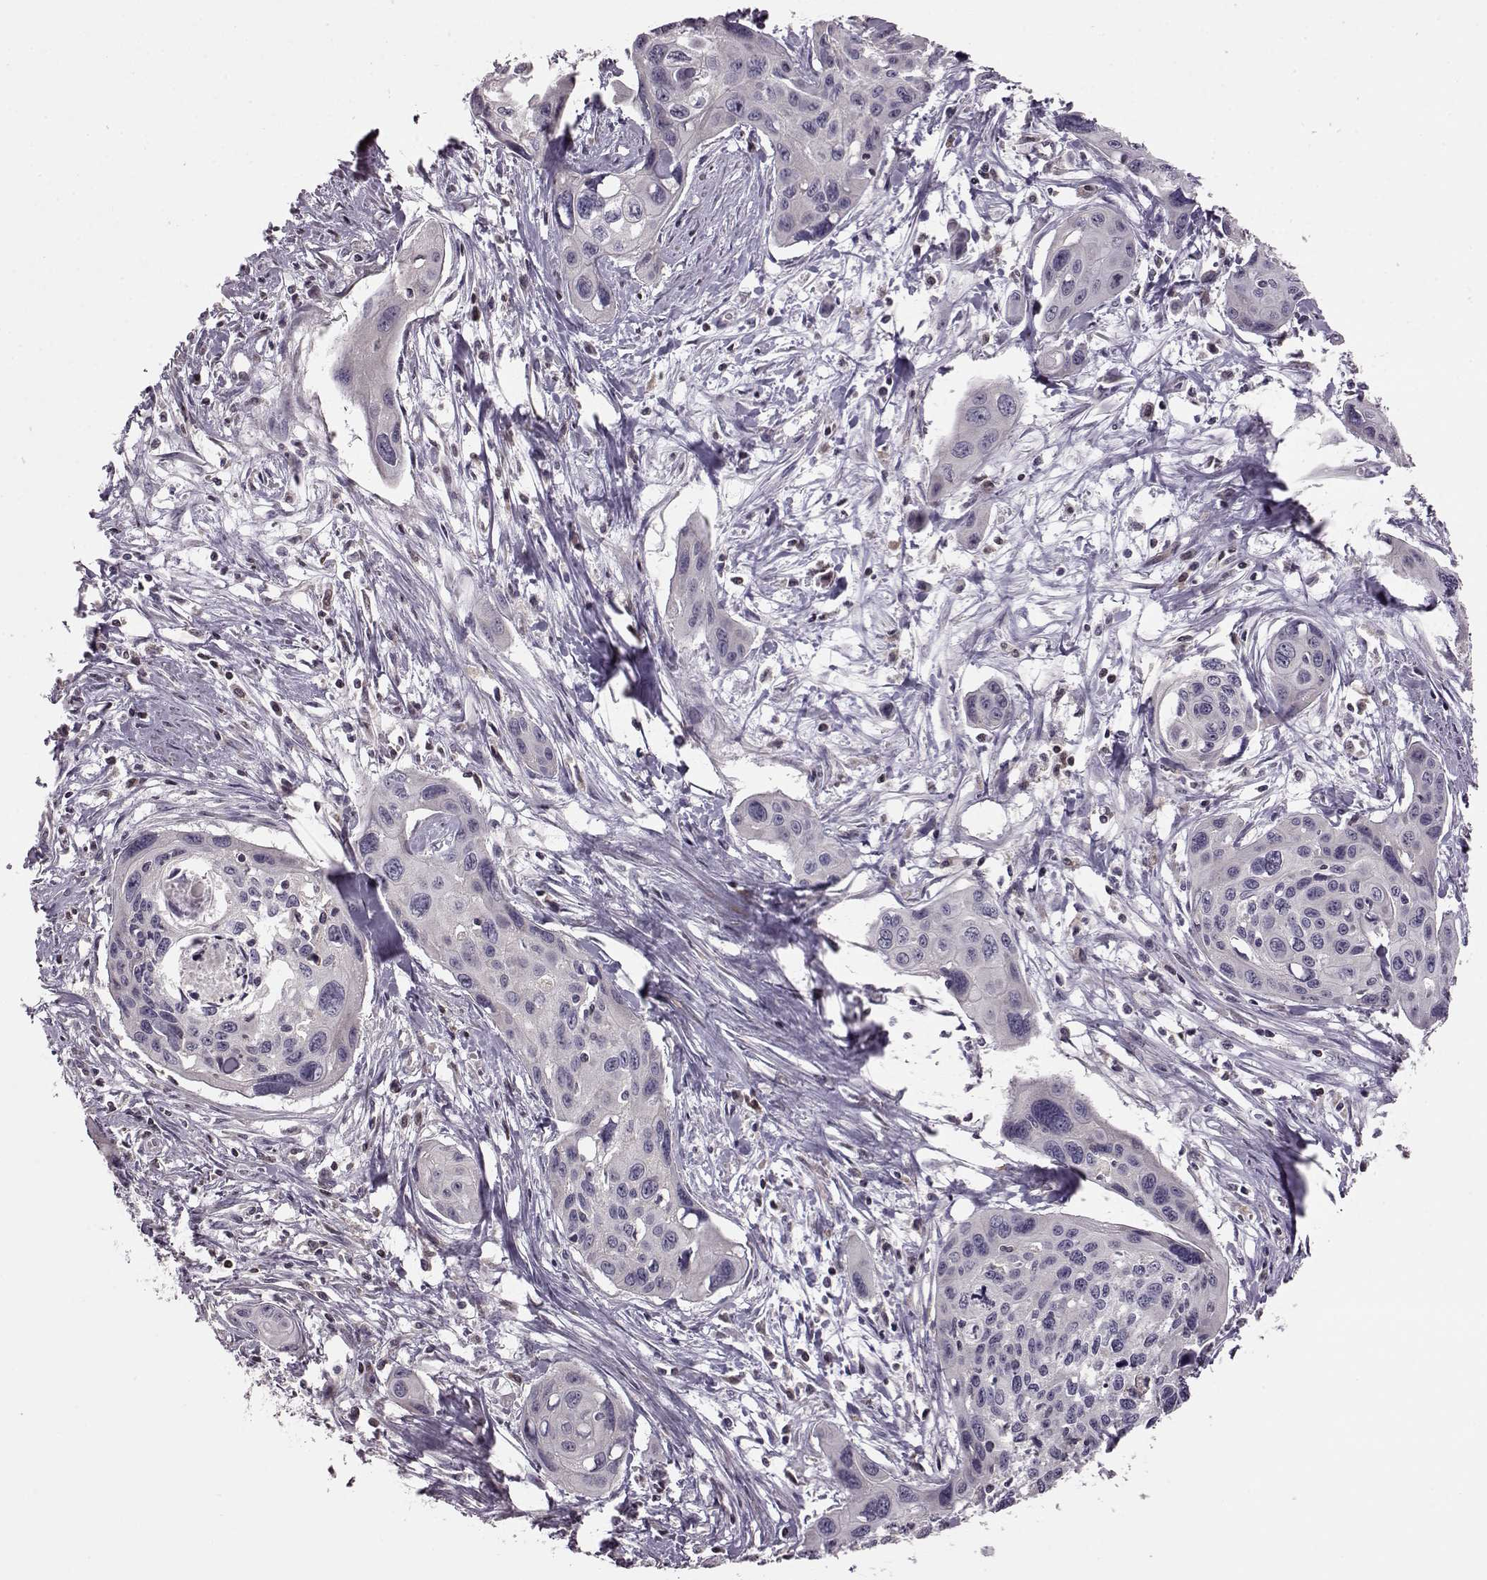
{"staining": {"intensity": "negative", "quantity": "none", "location": "none"}, "tissue": "cervical cancer", "cell_type": "Tumor cells", "image_type": "cancer", "snomed": [{"axis": "morphology", "description": "Squamous cell carcinoma, NOS"}, {"axis": "topography", "description": "Cervix"}], "caption": "Immunohistochemical staining of human squamous cell carcinoma (cervical) demonstrates no significant expression in tumor cells.", "gene": "CDC42SE1", "patient": {"sex": "female", "age": 31}}